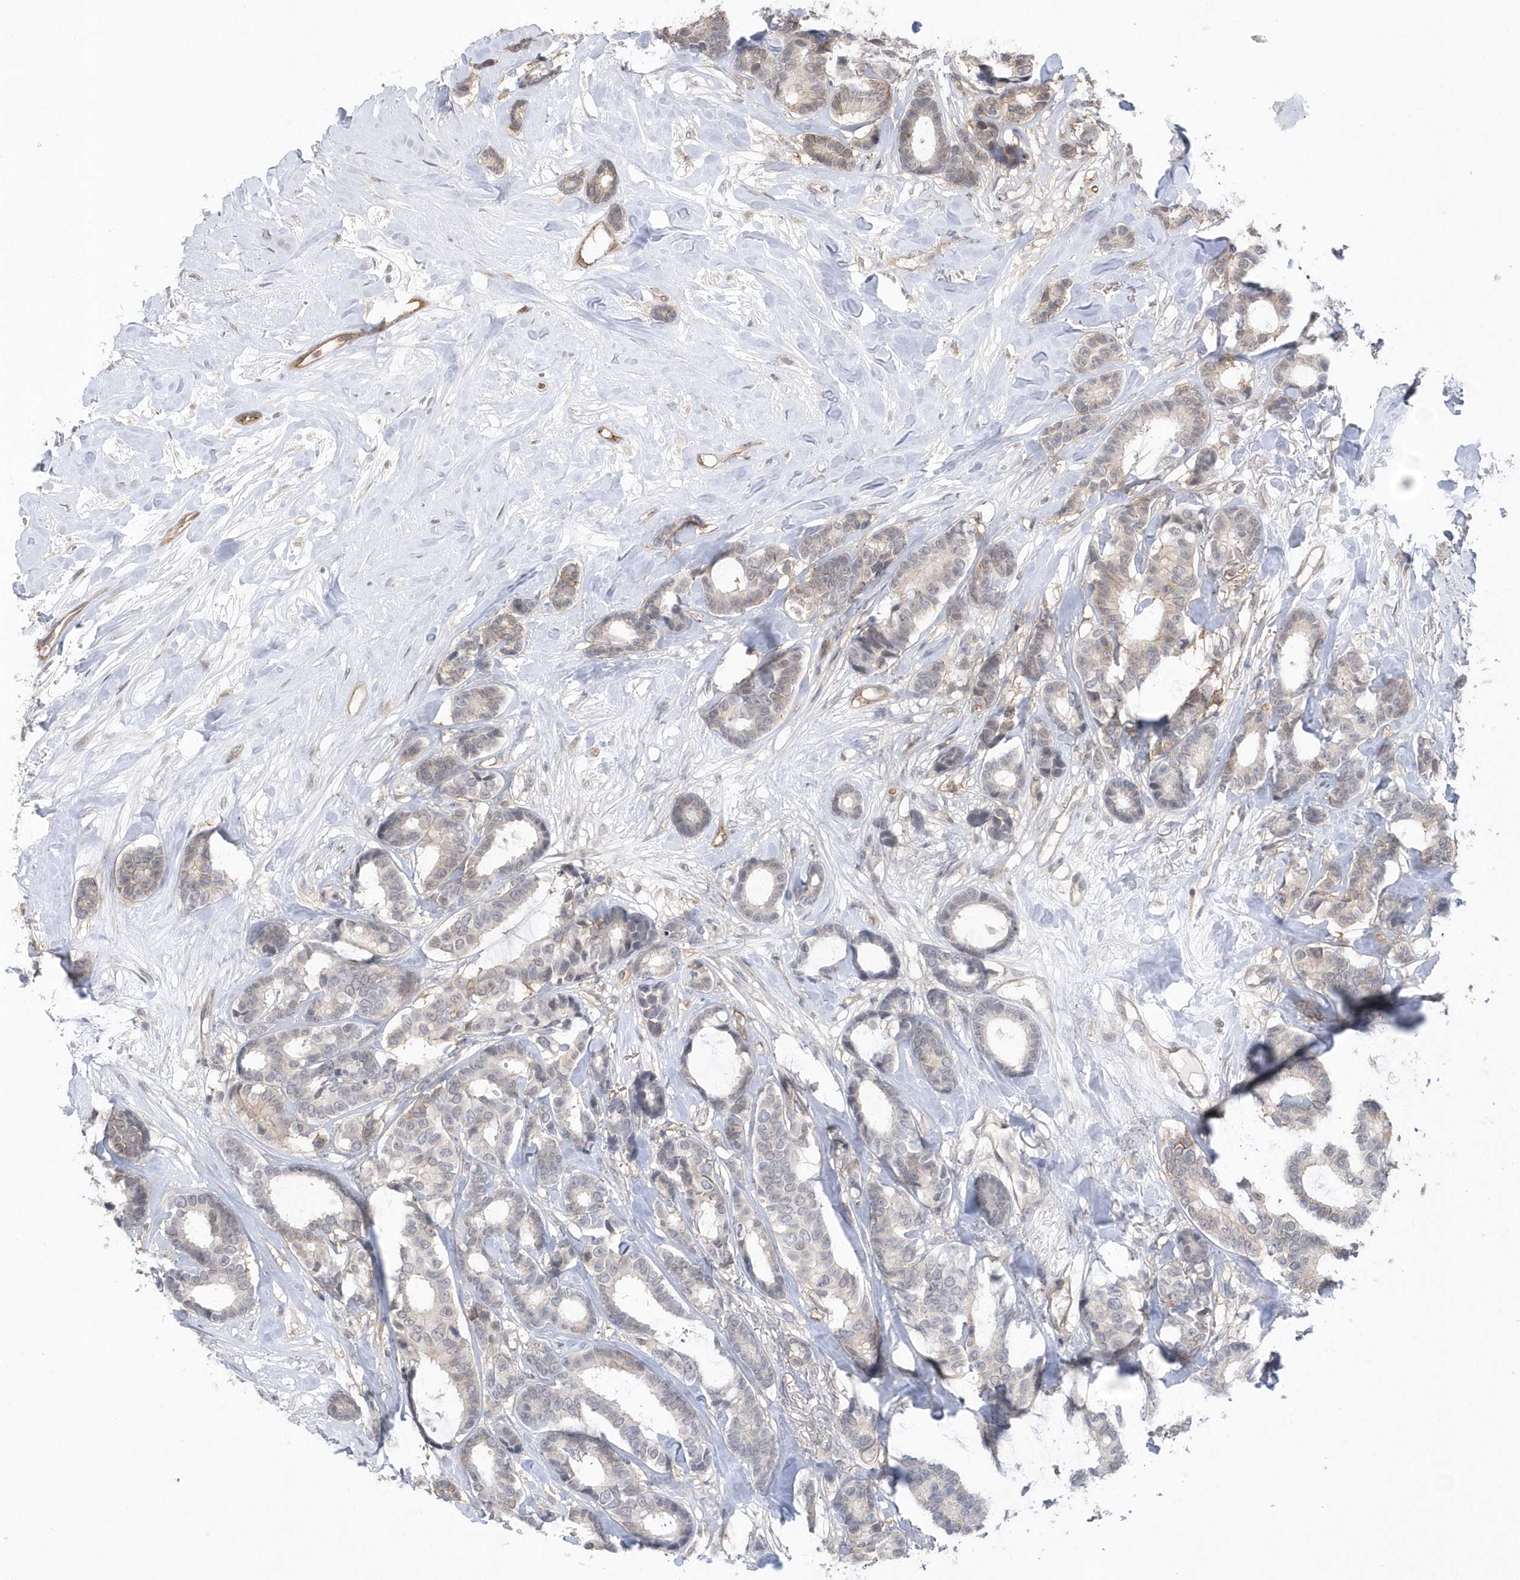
{"staining": {"intensity": "weak", "quantity": "<25%", "location": "cytoplasmic/membranous"}, "tissue": "breast cancer", "cell_type": "Tumor cells", "image_type": "cancer", "snomed": [{"axis": "morphology", "description": "Duct carcinoma"}, {"axis": "topography", "description": "Breast"}], "caption": "High magnification brightfield microscopy of breast cancer stained with DAB (brown) and counterstained with hematoxylin (blue): tumor cells show no significant positivity.", "gene": "CRIP3", "patient": {"sex": "female", "age": 87}}